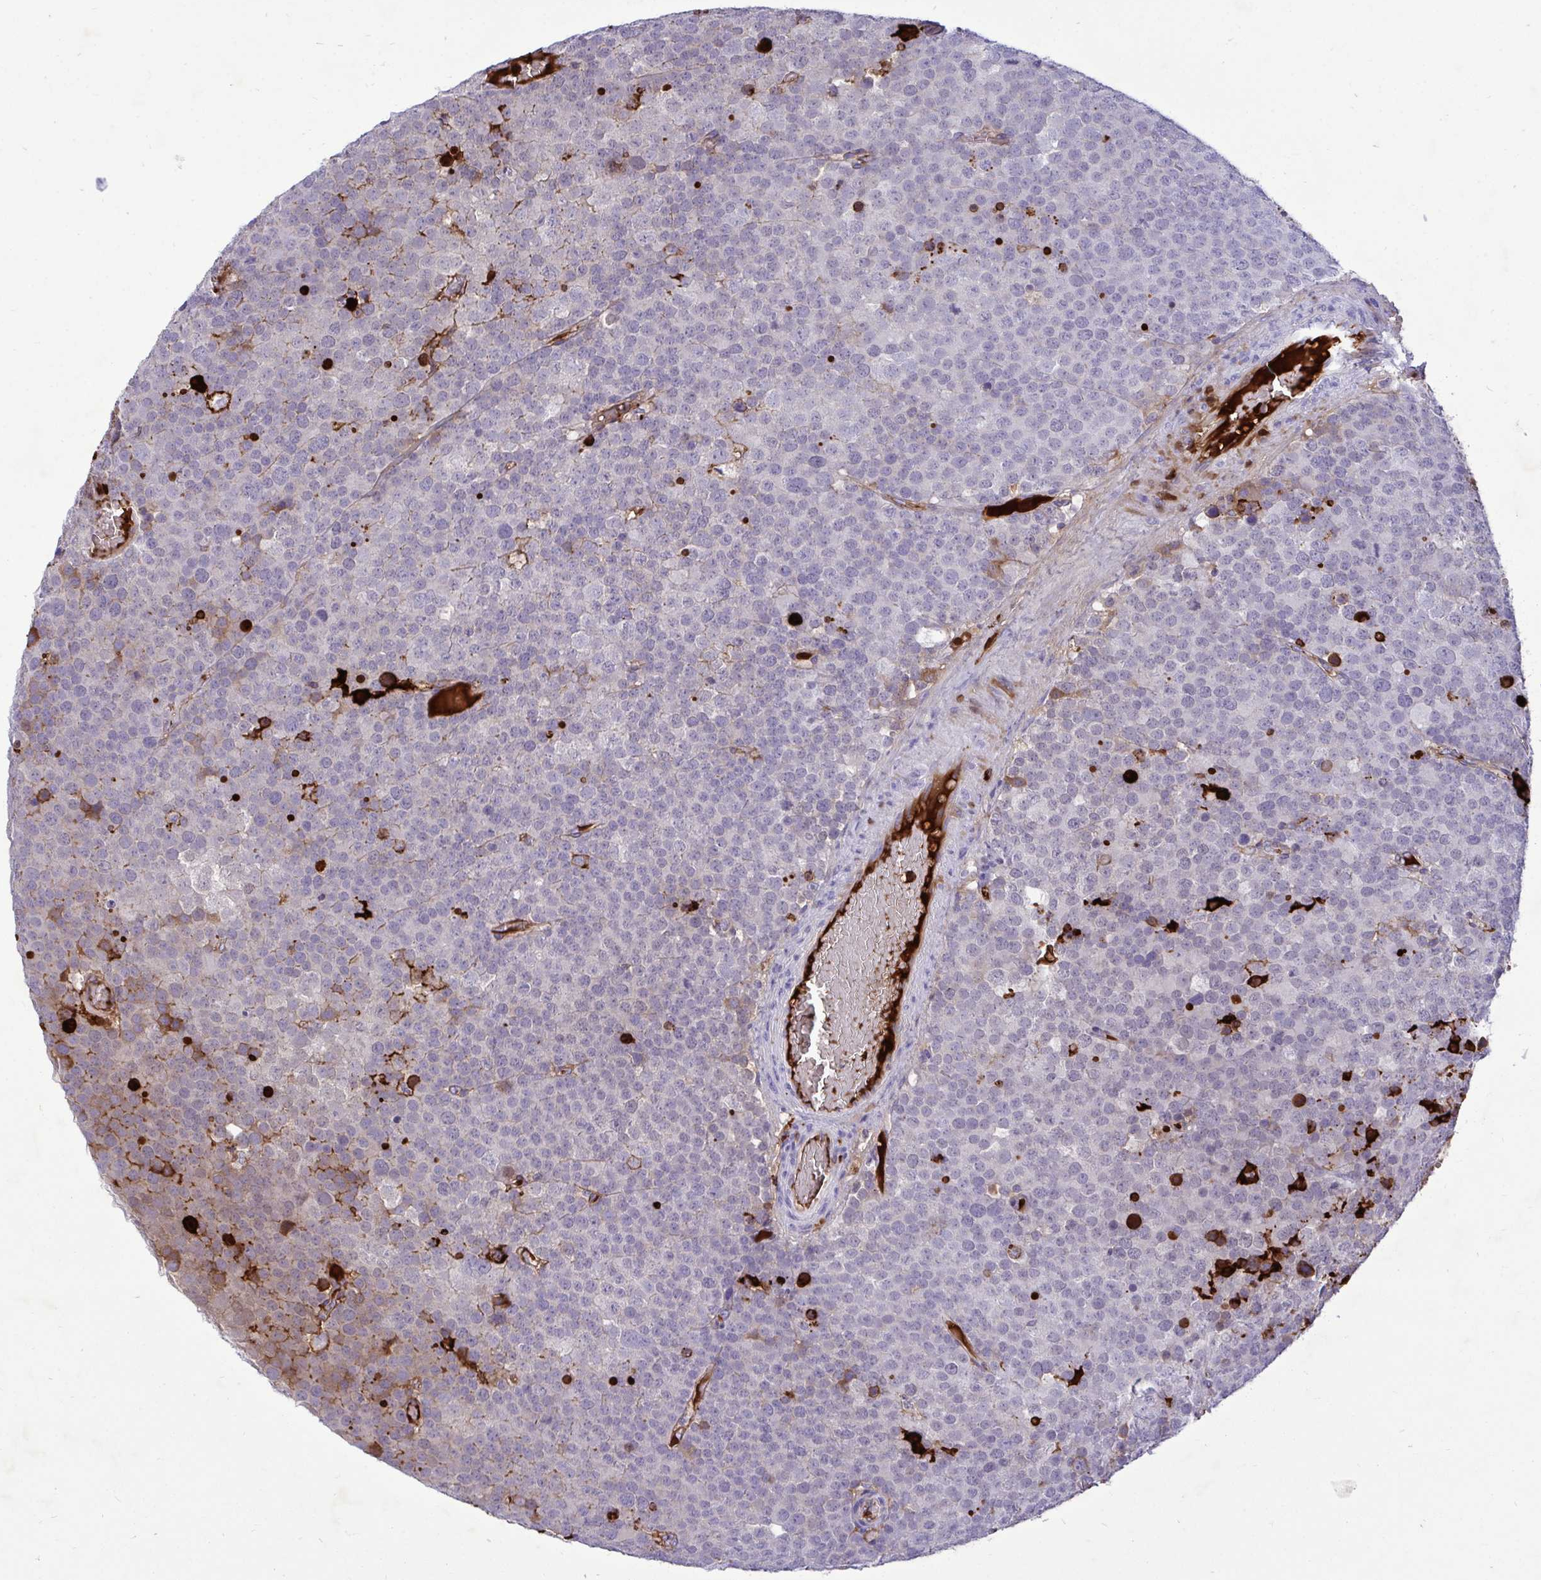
{"staining": {"intensity": "strong", "quantity": "<25%", "location": "cytoplasmic/membranous"}, "tissue": "testis cancer", "cell_type": "Tumor cells", "image_type": "cancer", "snomed": [{"axis": "morphology", "description": "Seminoma, NOS"}, {"axis": "topography", "description": "Testis"}], "caption": "Tumor cells show strong cytoplasmic/membranous staining in about <25% of cells in testis cancer. (DAB IHC, brown staining for protein, blue staining for nuclei).", "gene": "F2", "patient": {"sex": "male", "age": 71}}